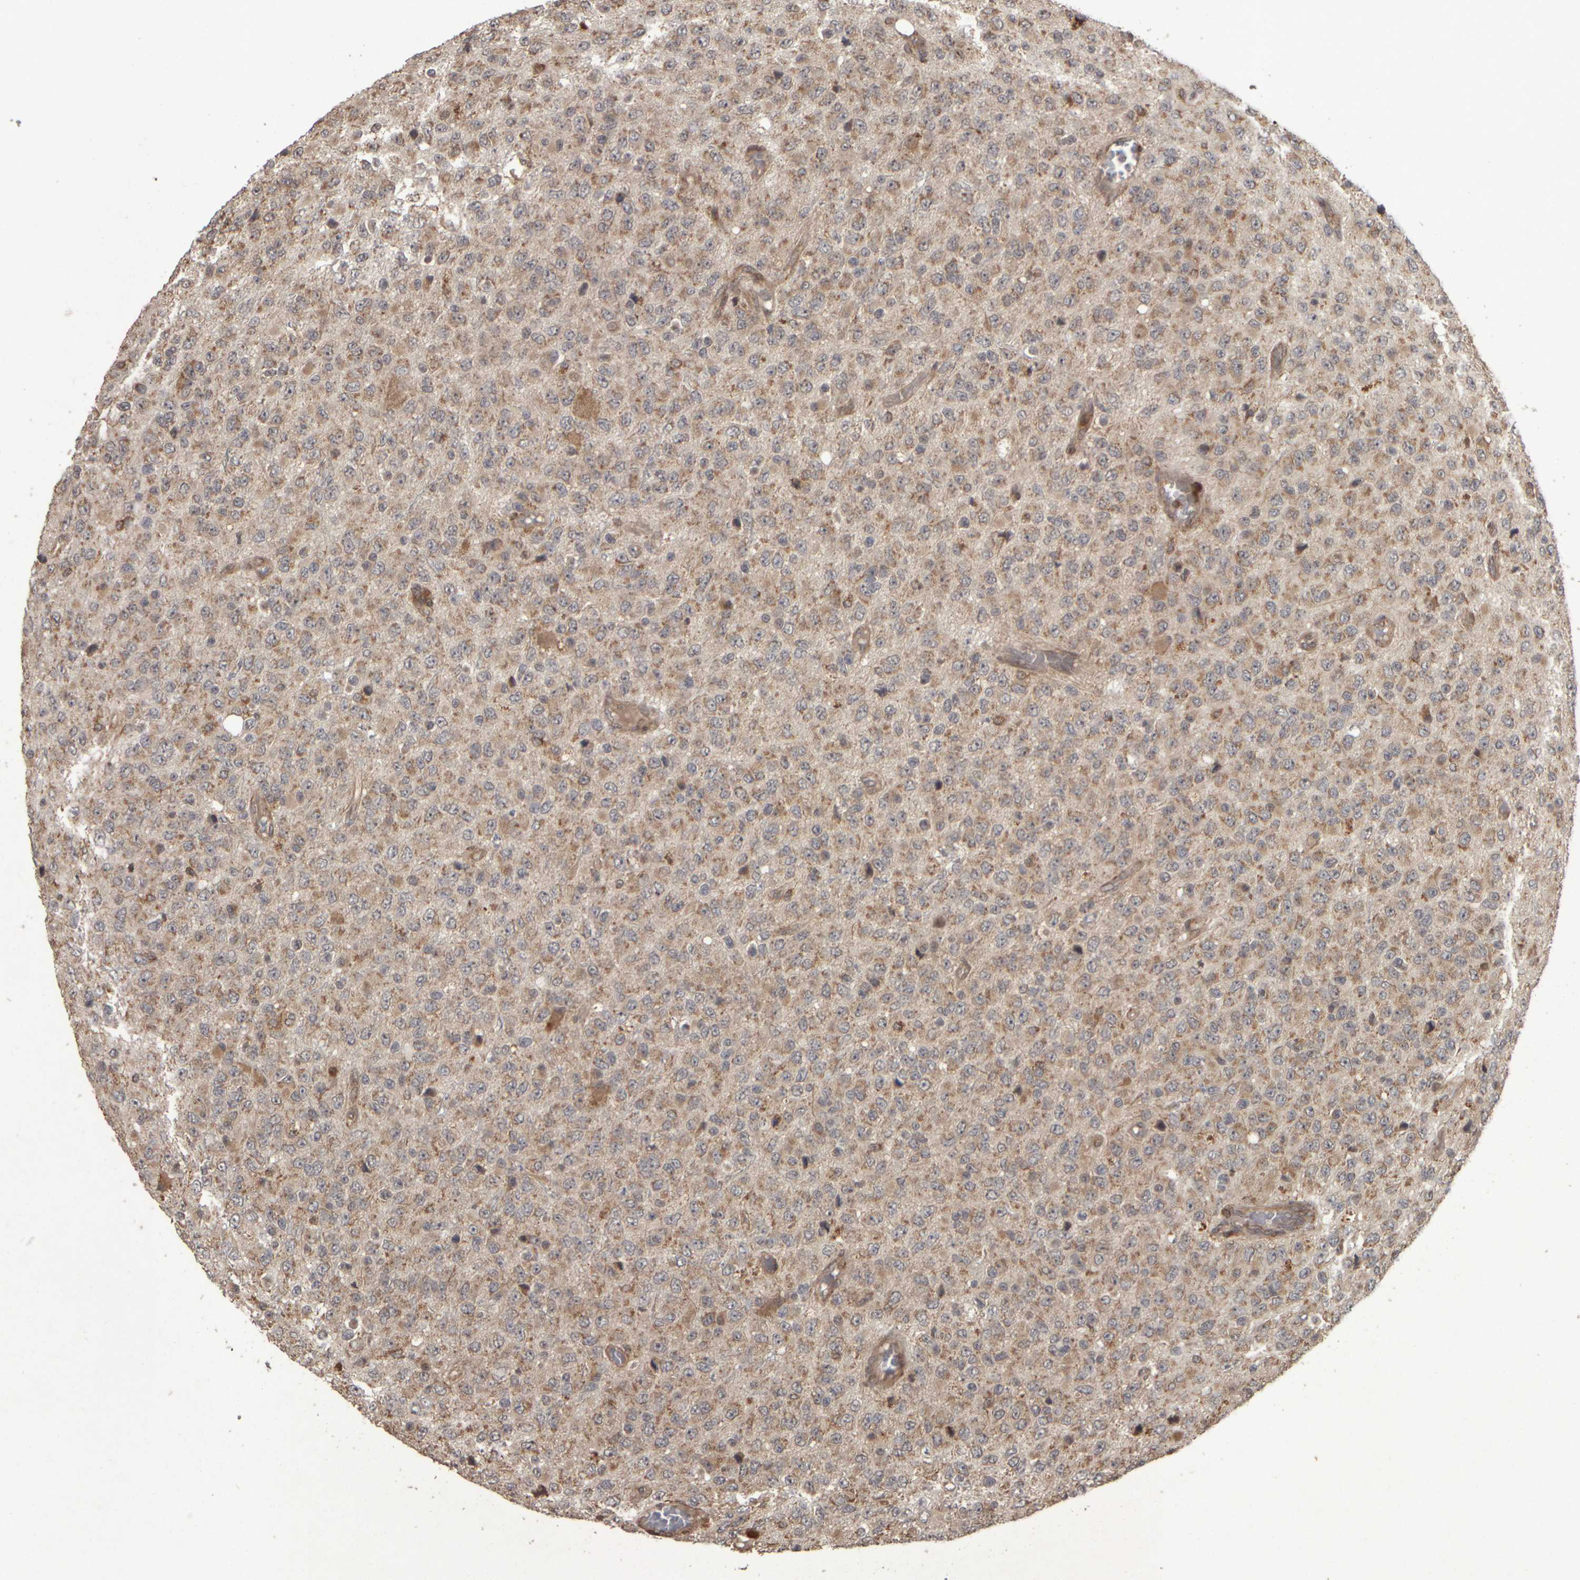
{"staining": {"intensity": "weak", "quantity": ">75%", "location": "cytoplasmic/membranous"}, "tissue": "glioma", "cell_type": "Tumor cells", "image_type": "cancer", "snomed": [{"axis": "morphology", "description": "Glioma, malignant, High grade"}, {"axis": "topography", "description": "pancreas cauda"}], "caption": "There is low levels of weak cytoplasmic/membranous expression in tumor cells of glioma, as demonstrated by immunohistochemical staining (brown color).", "gene": "AGBL3", "patient": {"sex": "male", "age": 60}}